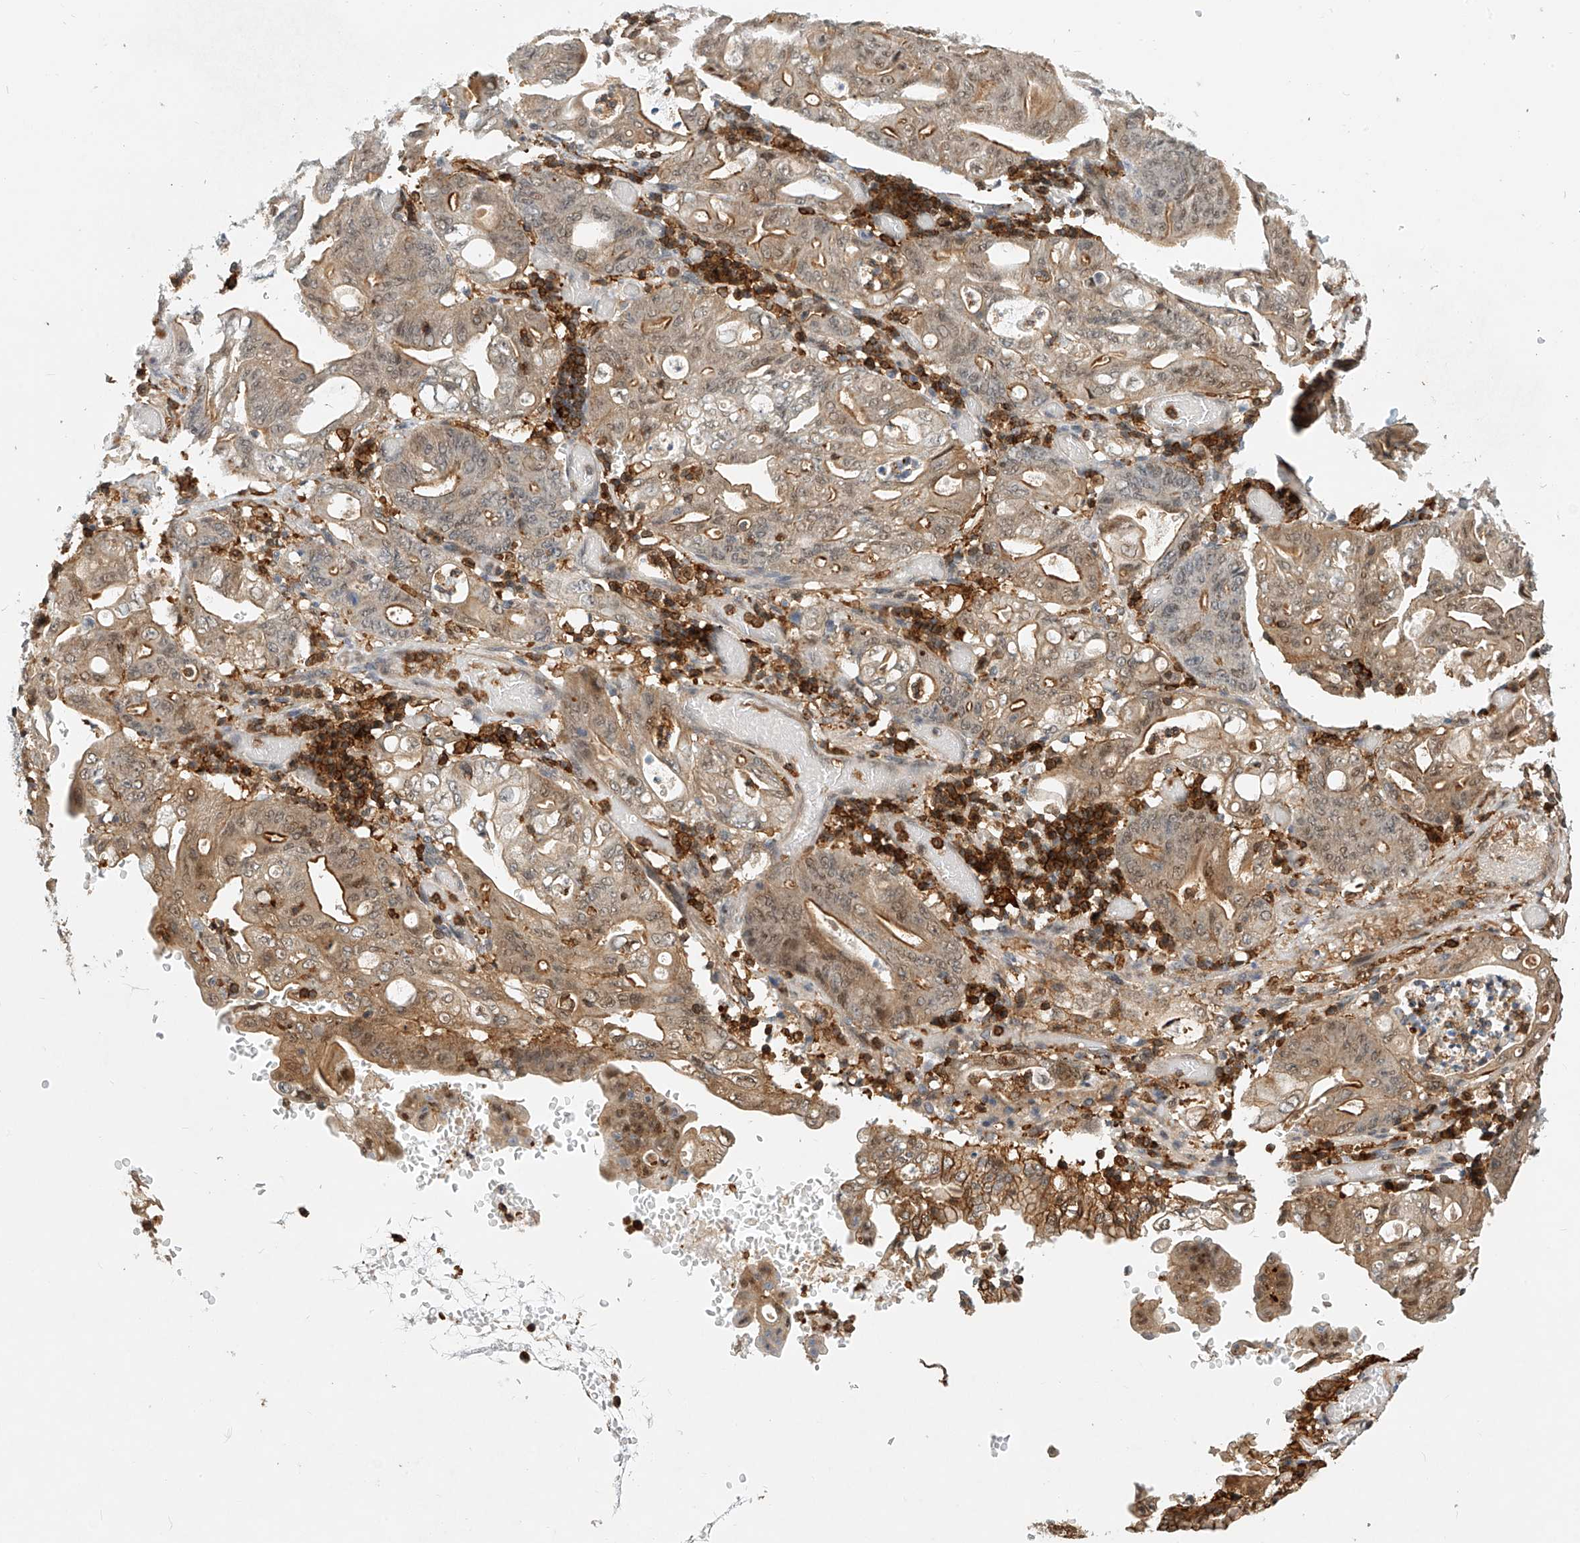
{"staining": {"intensity": "moderate", "quantity": "25%-75%", "location": "cytoplasmic/membranous,nuclear"}, "tissue": "stomach cancer", "cell_type": "Tumor cells", "image_type": "cancer", "snomed": [{"axis": "morphology", "description": "Adenocarcinoma, NOS"}, {"axis": "topography", "description": "Stomach"}], "caption": "The histopathology image demonstrates immunohistochemical staining of stomach cancer (adenocarcinoma). There is moderate cytoplasmic/membranous and nuclear staining is identified in approximately 25%-75% of tumor cells.", "gene": "MICAL1", "patient": {"sex": "female", "age": 73}}